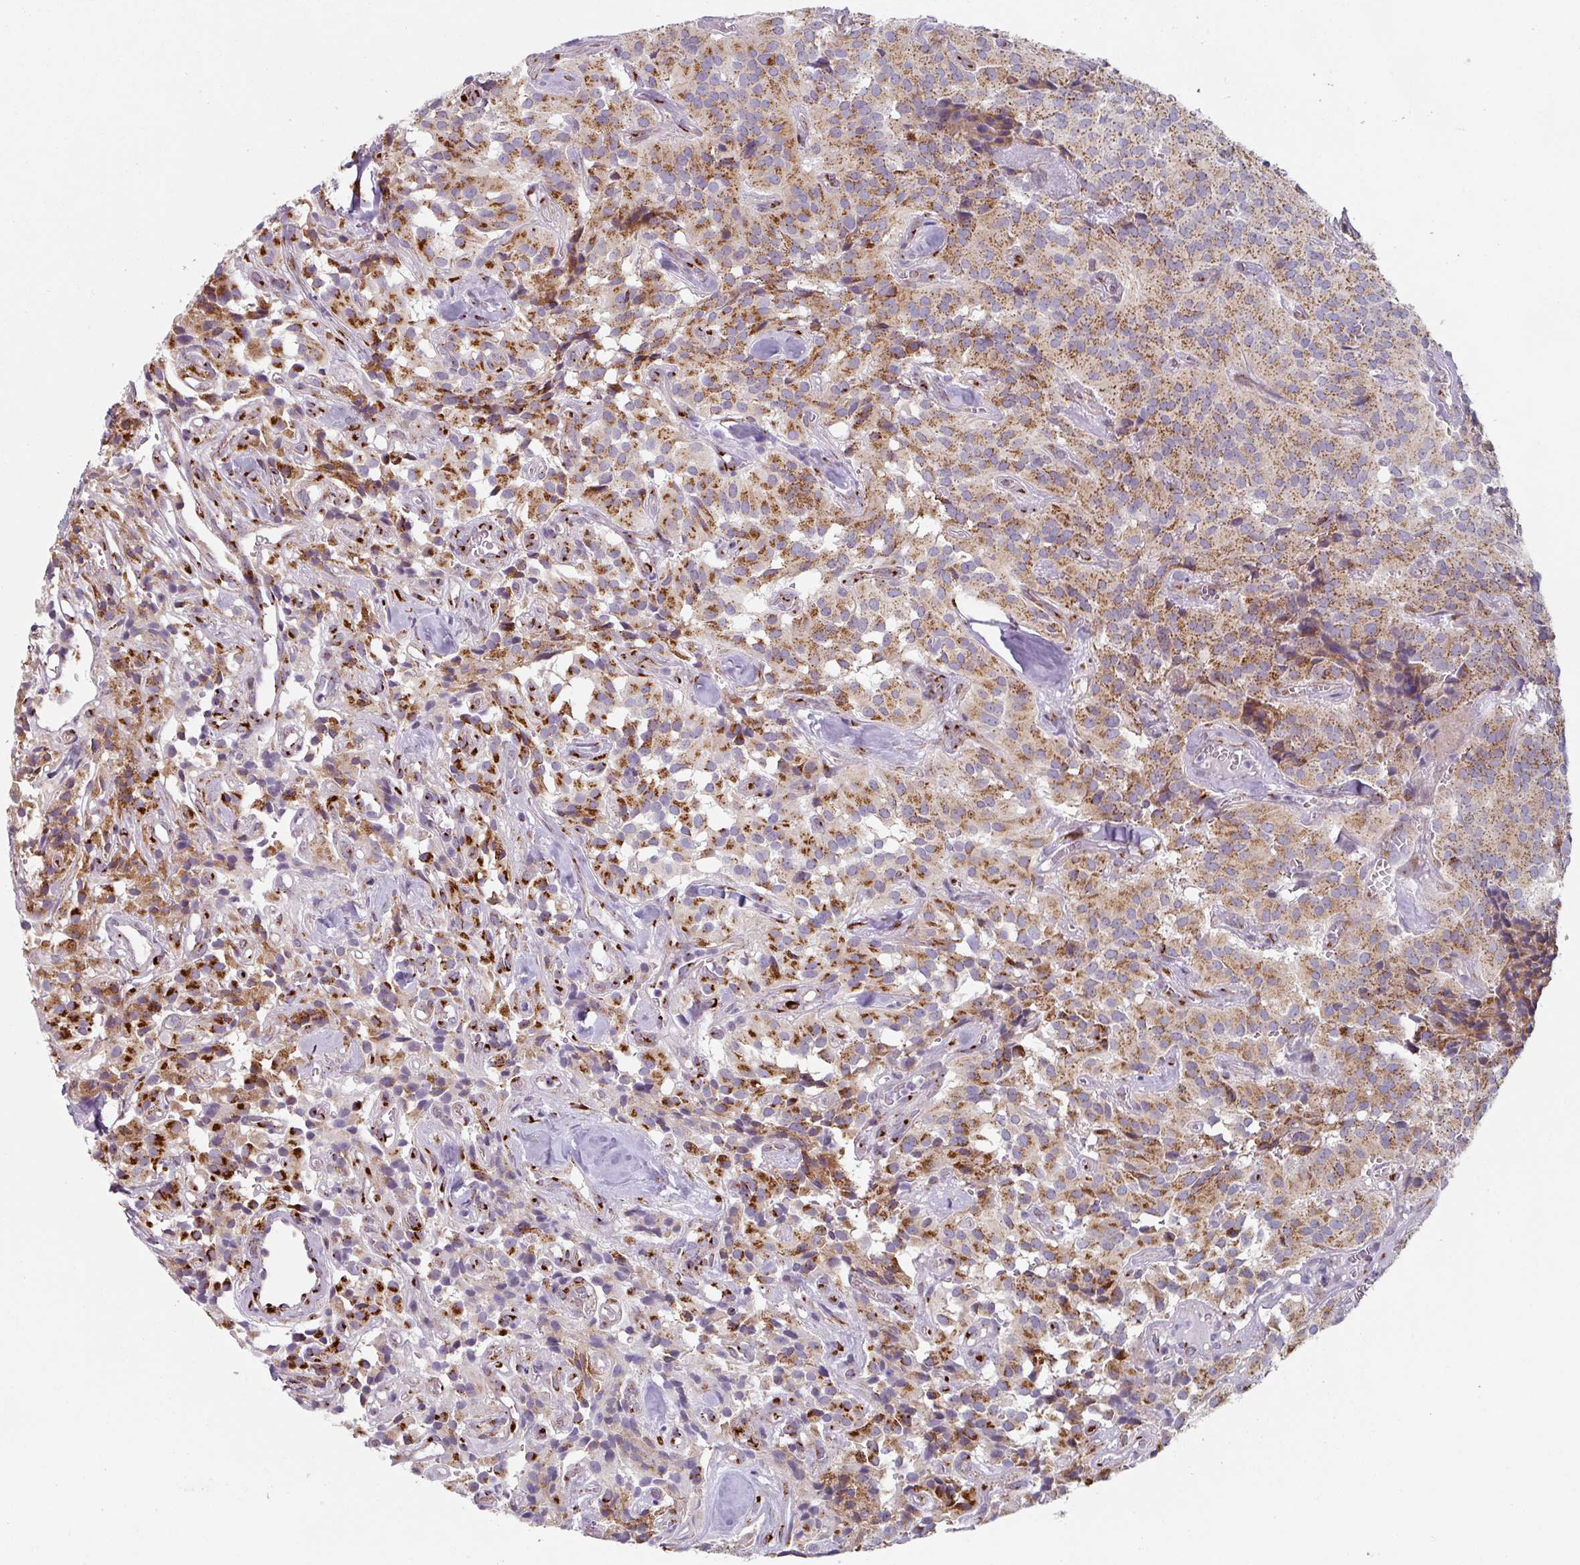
{"staining": {"intensity": "strong", "quantity": "25%-75%", "location": "cytoplasmic/membranous"}, "tissue": "glioma", "cell_type": "Tumor cells", "image_type": "cancer", "snomed": [{"axis": "morphology", "description": "Glioma, malignant, Low grade"}, {"axis": "topography", "description": "Brain"}], "caption": "The image exhibits immunohistochemical staining of malignant low-grade glioma. There is strong cytoplasmic/membranous expression is seen in about 25%-75% of tumor cells. Immunohistochemistry stains the protein of interest in brown and the nuclei are stained blue.", "gene": "CCDC85B", "patient": {"sex": "male", "age": 42}}